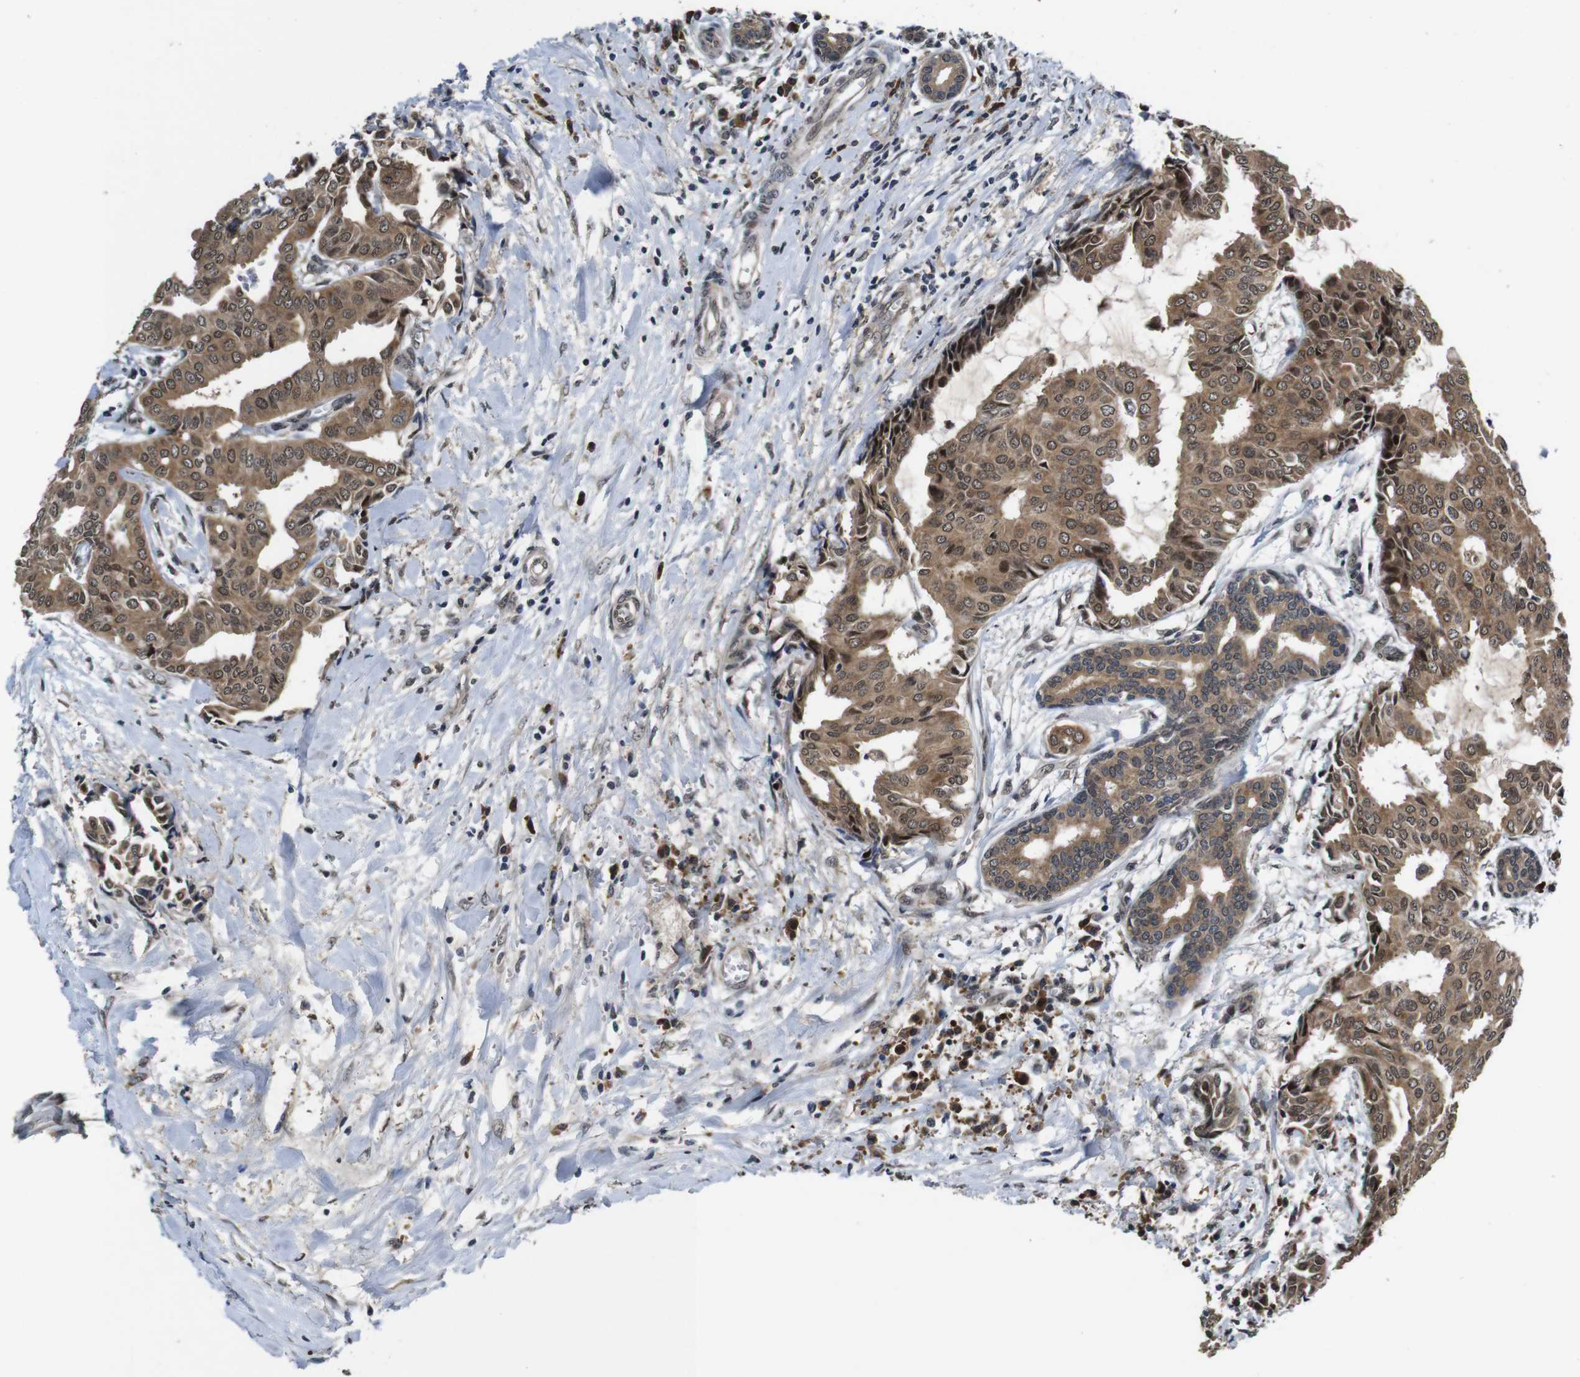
{"staining": {"intensity": "moderate", "quantity": ">75%", "location": "cytoplasmic/membranous,nuclear"}, "tissue": "head and neck cancer", "cell_type": "Tumor cells", "image_type": "cancer", "snomed": [{"axis": "morphology", "description": "Adenocarcinoma, NOS"}, {"axis": "topography", "description": "Salivary gland"}, {"axis": "topography", "description": "Head-Neck"}], "caption": "There is medium levels of moderate cytoplasmic/membranous and nuclear expression in tumor cells of head and neck cancer, as demonstrated by immunohistochemical staining (brown color).", "gene": "ZBTB46", "patient": {"sex": "female", "age": 59}}